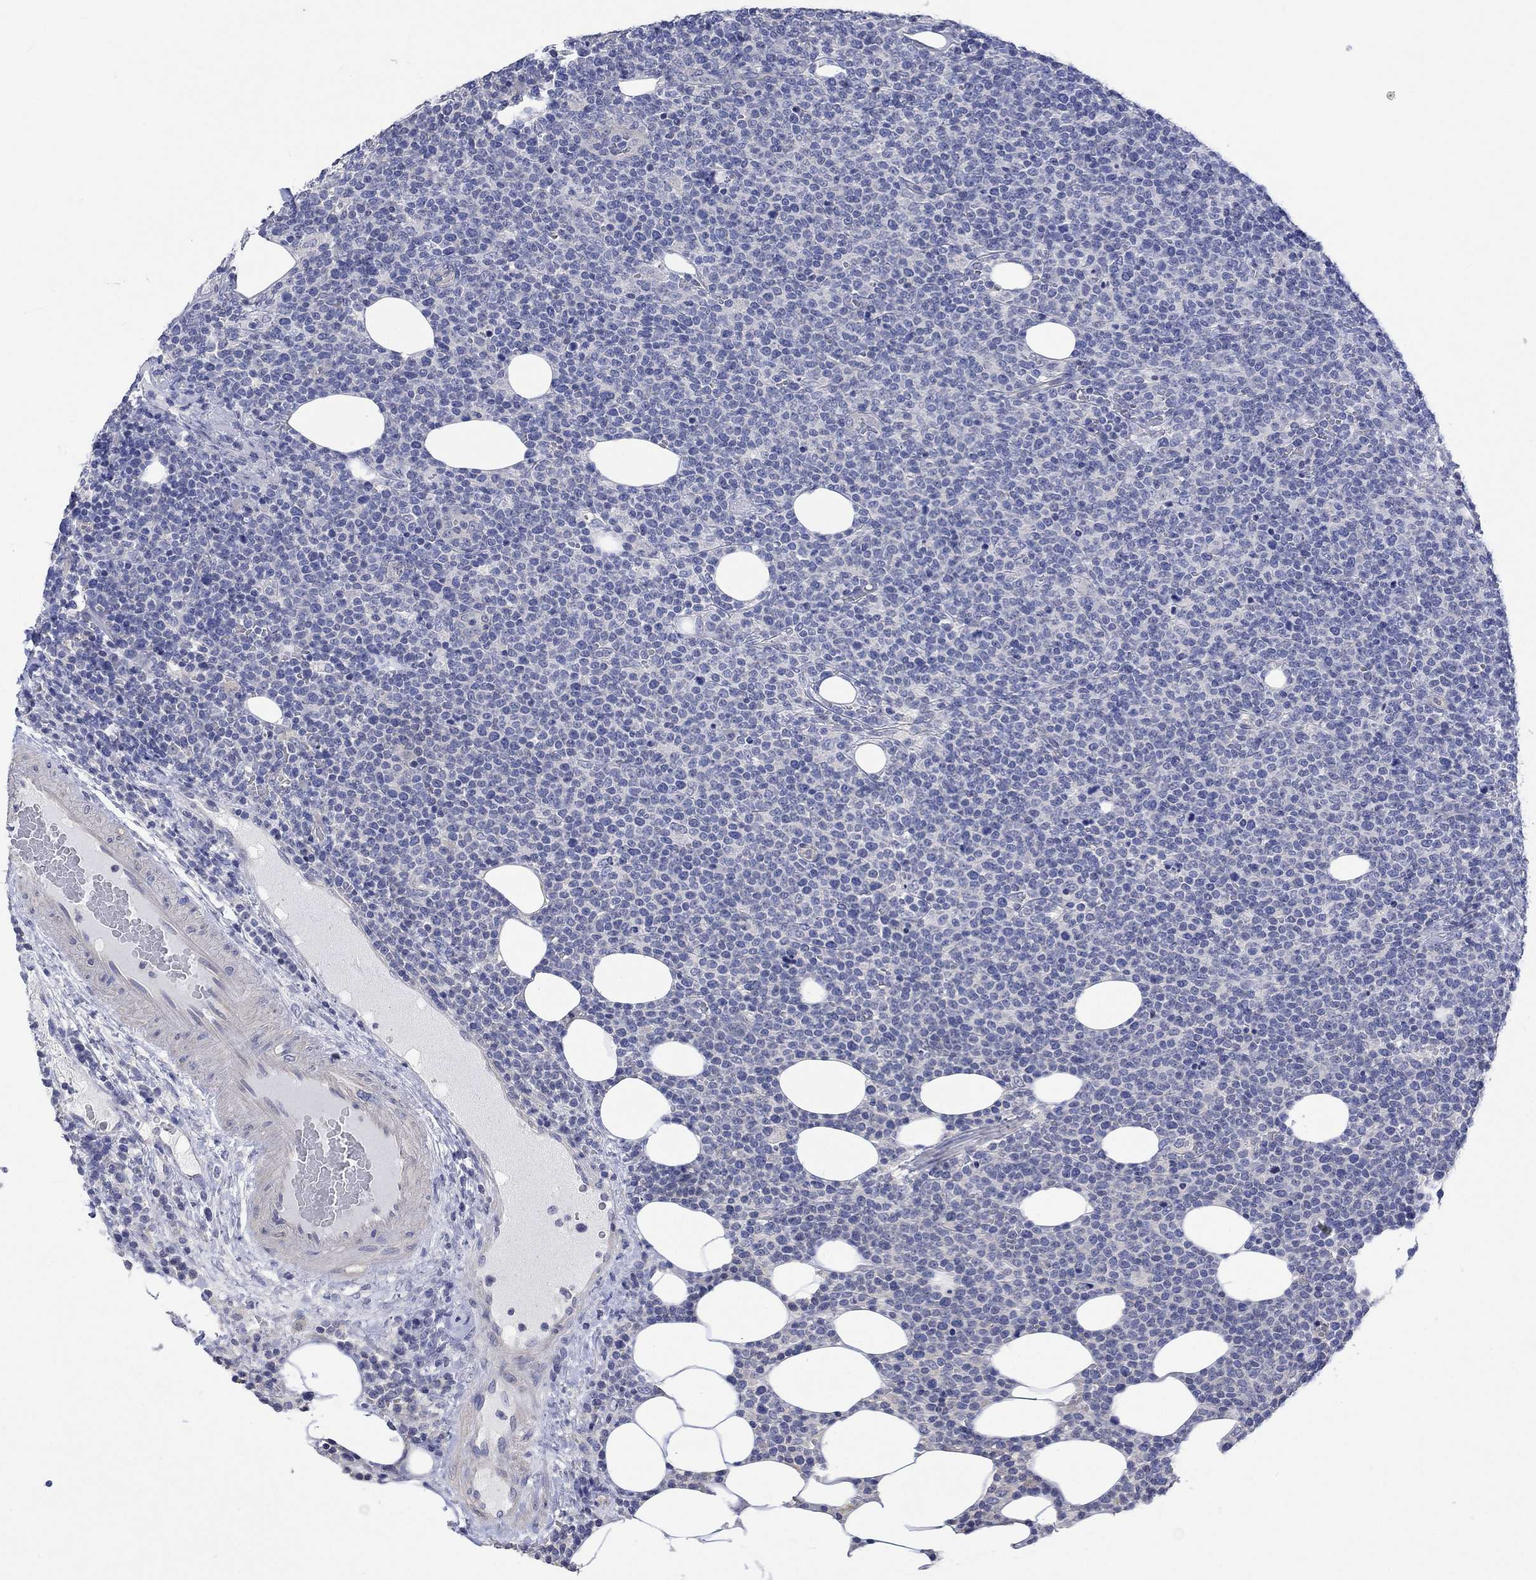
{"staining": {"intensity": "negative", "quantity": "none", "location": "none"}, "tissue": "lymphoma", "cell_type": "Tumor cells", "image_type": "cancer", "snomed": [{"axis": "morphology", "description": "Malignant lymphoma, non-Hodgkin's type, High grade"}, {"axis": "topography", "description": "Lymph node"}], "caption": "Malignant lymphoma, non-Hodgkin's type (high-grade) stained for a protein using immunohistochemistry (IHC) shows no staining tumor cells.", "gene": "AGRP", "patient": {"sex": "male", "age": 61}}